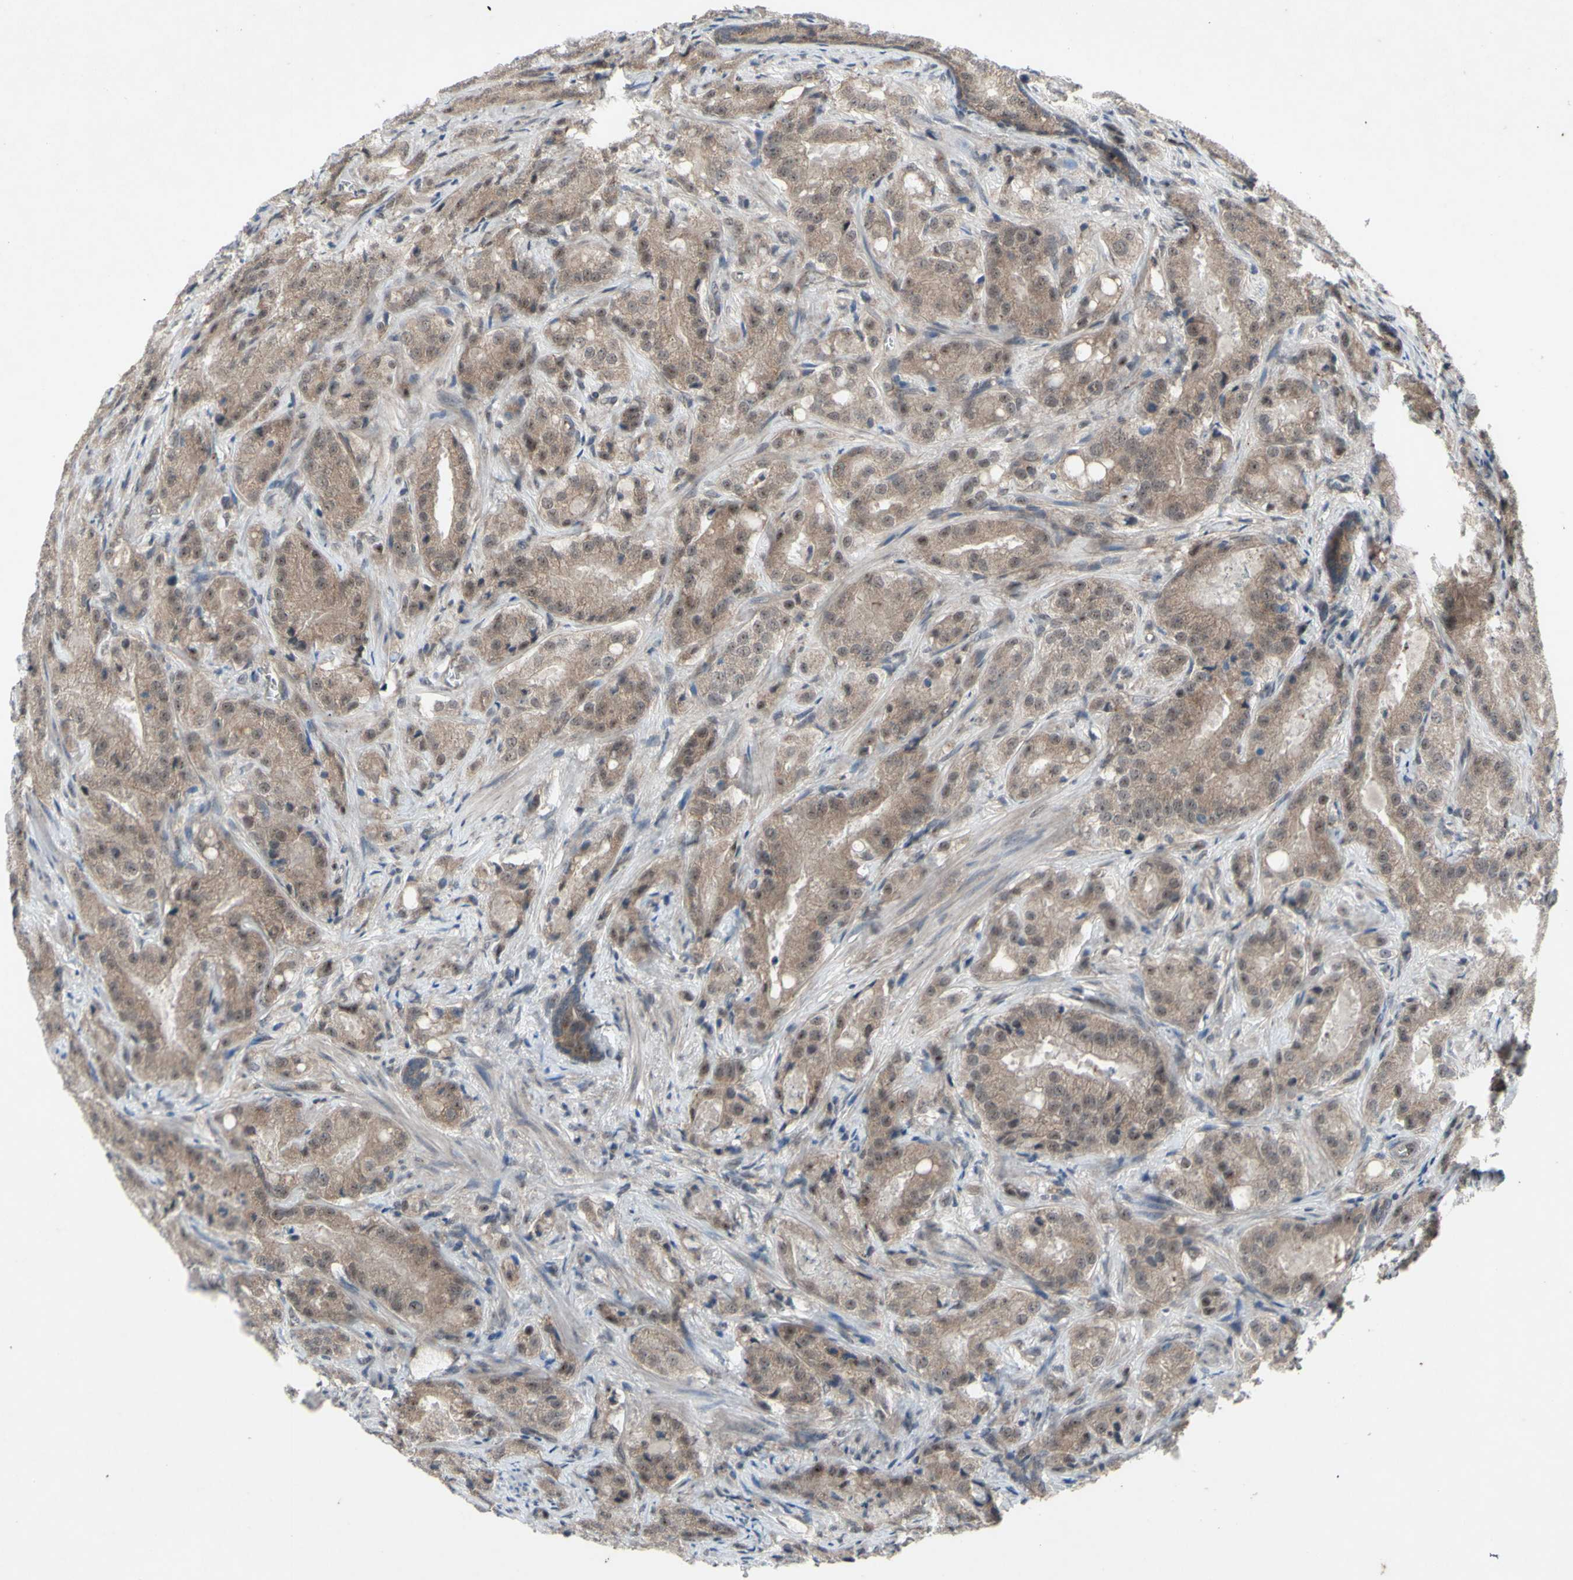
{"staining": {"intensity": "weak", "quantity": ">75%", "location": "cytoplasmic/membranous,nuclear"}, "tissue": "prostate cancer", "cell_type": "Tumor cells", "image_type": "cancer", "snomed": [{"axis": "morphology", "description": "Adenocarcinoma, High grade"}, {"axis": "topography", "description": "Prostate"}], "caption": "Immunohistochemical staining of human prostate high-grade adenocarcinoma exhibits low levels of weak cytoplasmic/membranous and nuclear positivity in approximately >75% of tumor cells. Nuclei are stained in blue.", "gene": "TRDMT1", "patient": {"sex": "male", "age": 64}}